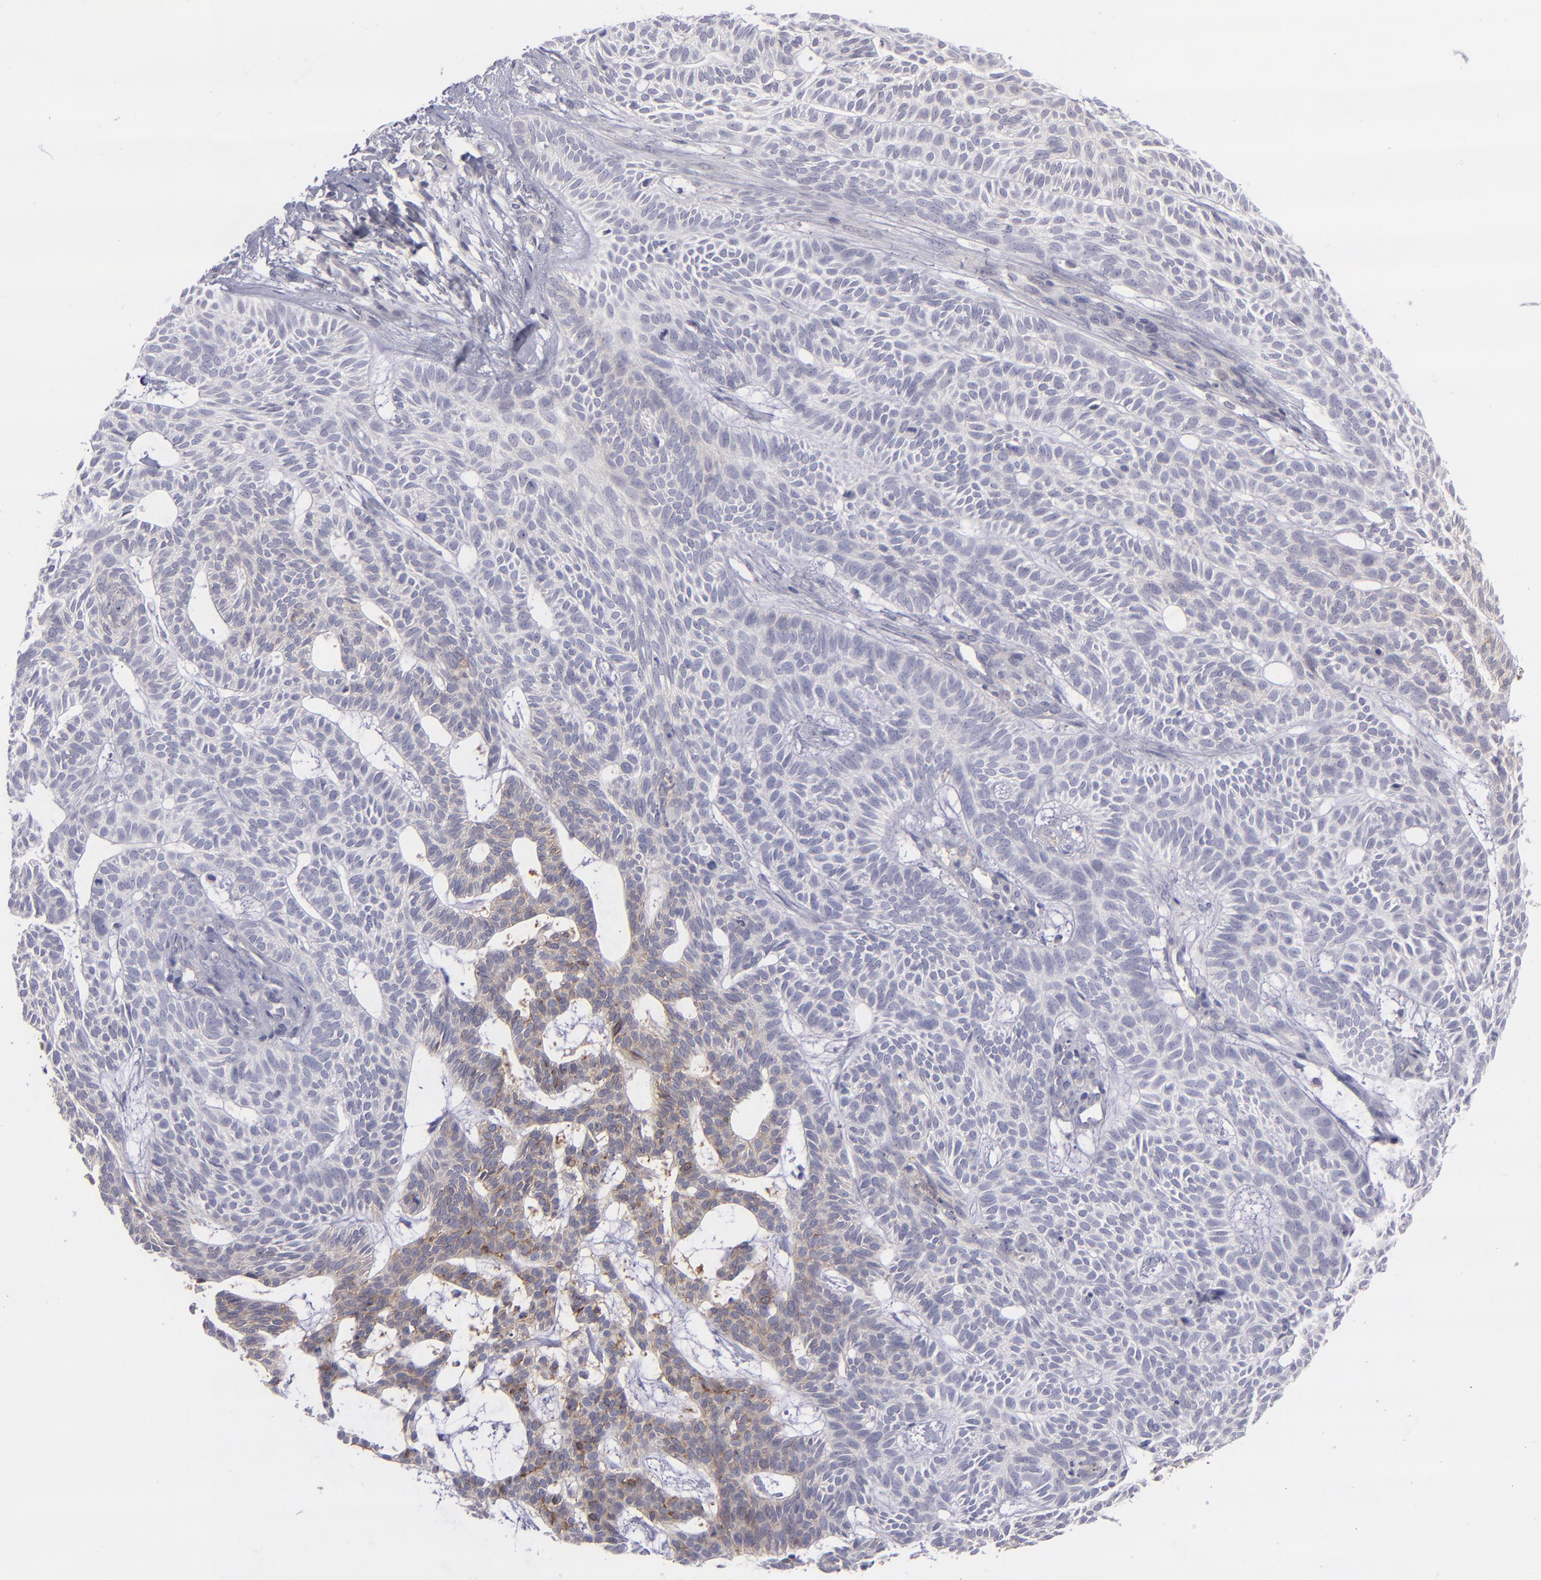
{"staining": {"intensity": "weak", "quantity": "<25%", "location": "cytoplasmic/membranous"}, "tissue": "skin cancer", "cell_type": "Tumor cells", "image_type": "cancer", "snomed": [{"axis": "morphology", "description": "Basal cell carcinoma"}, {"axis": "topography", "description": "Skin"}], "caption": "This is an immunohistochemistry (IHC) image of skin cancer (basal cell carcinoma). There is no positivity in tumor cells.", "gene": "BSG", "patient": {"sex": "male", "age": 75}}